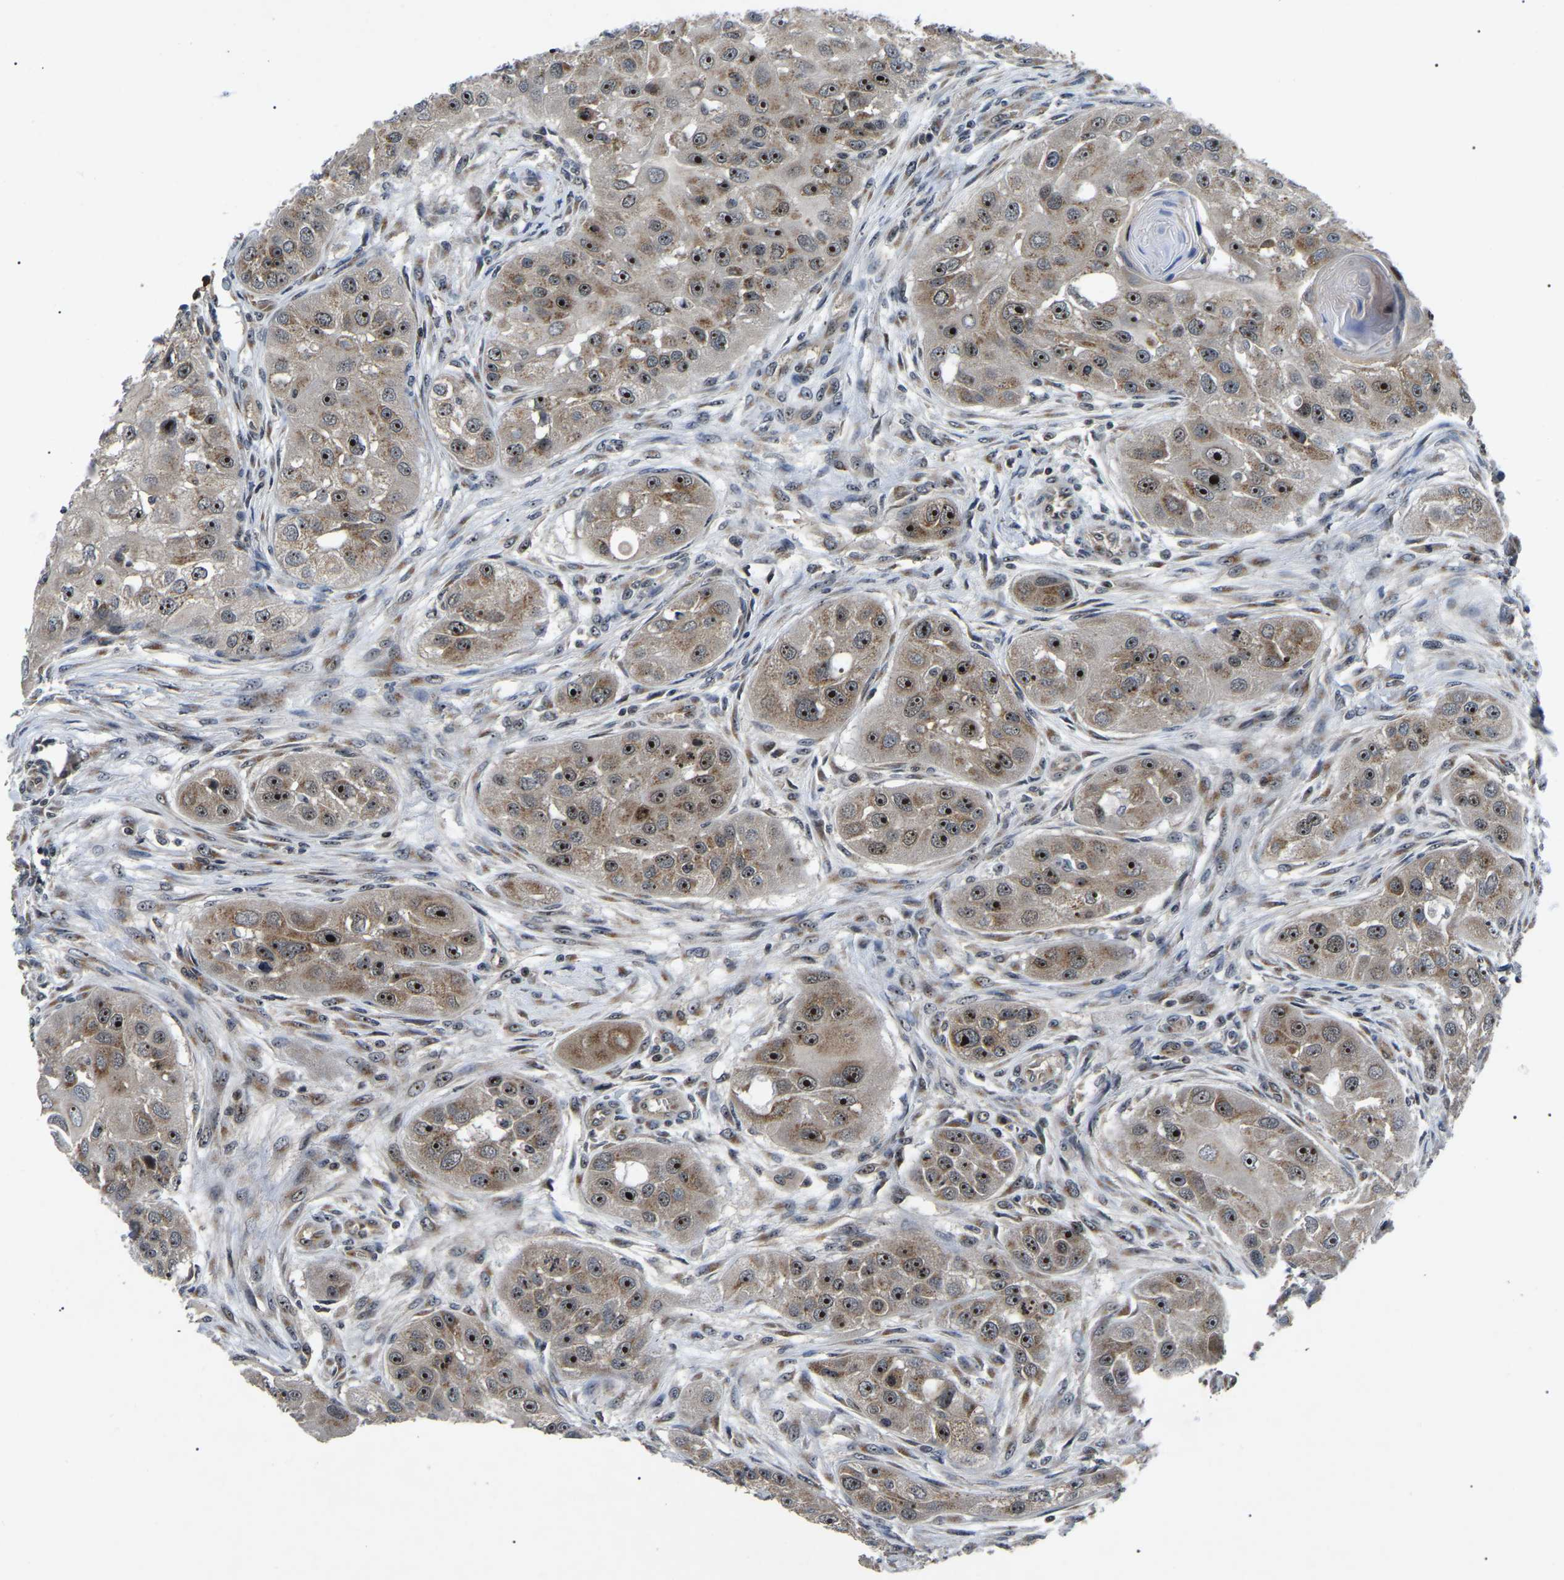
{"staining": {"intensity": "strong", "quantity": ">75%", "location": "cytoplasmic/membranous,nuclear"}, "tissue": "head and neck cancer", "cell_type": "Tumor cells", "image_type": "cancer", "snomed": [{"axis": "morphology", "description": "Normal tissue, NOS"}, {"axis": "morphology", "description": "Squamous cell carcinoma, NOS"}, {"axis": "topography", "description": "Skeletal muscle"}, {"axis": "topography", "description": "Head-Neck"}], "caption": "Immunohistochemical staining of head and neck squamous cell carcinoma shows high levels of strong cytoplasmic/membranous and nuclear expression in about >75% of tumor cells.", "gene": "RBM28", "patient": {"sex": "male", "age": 51}}